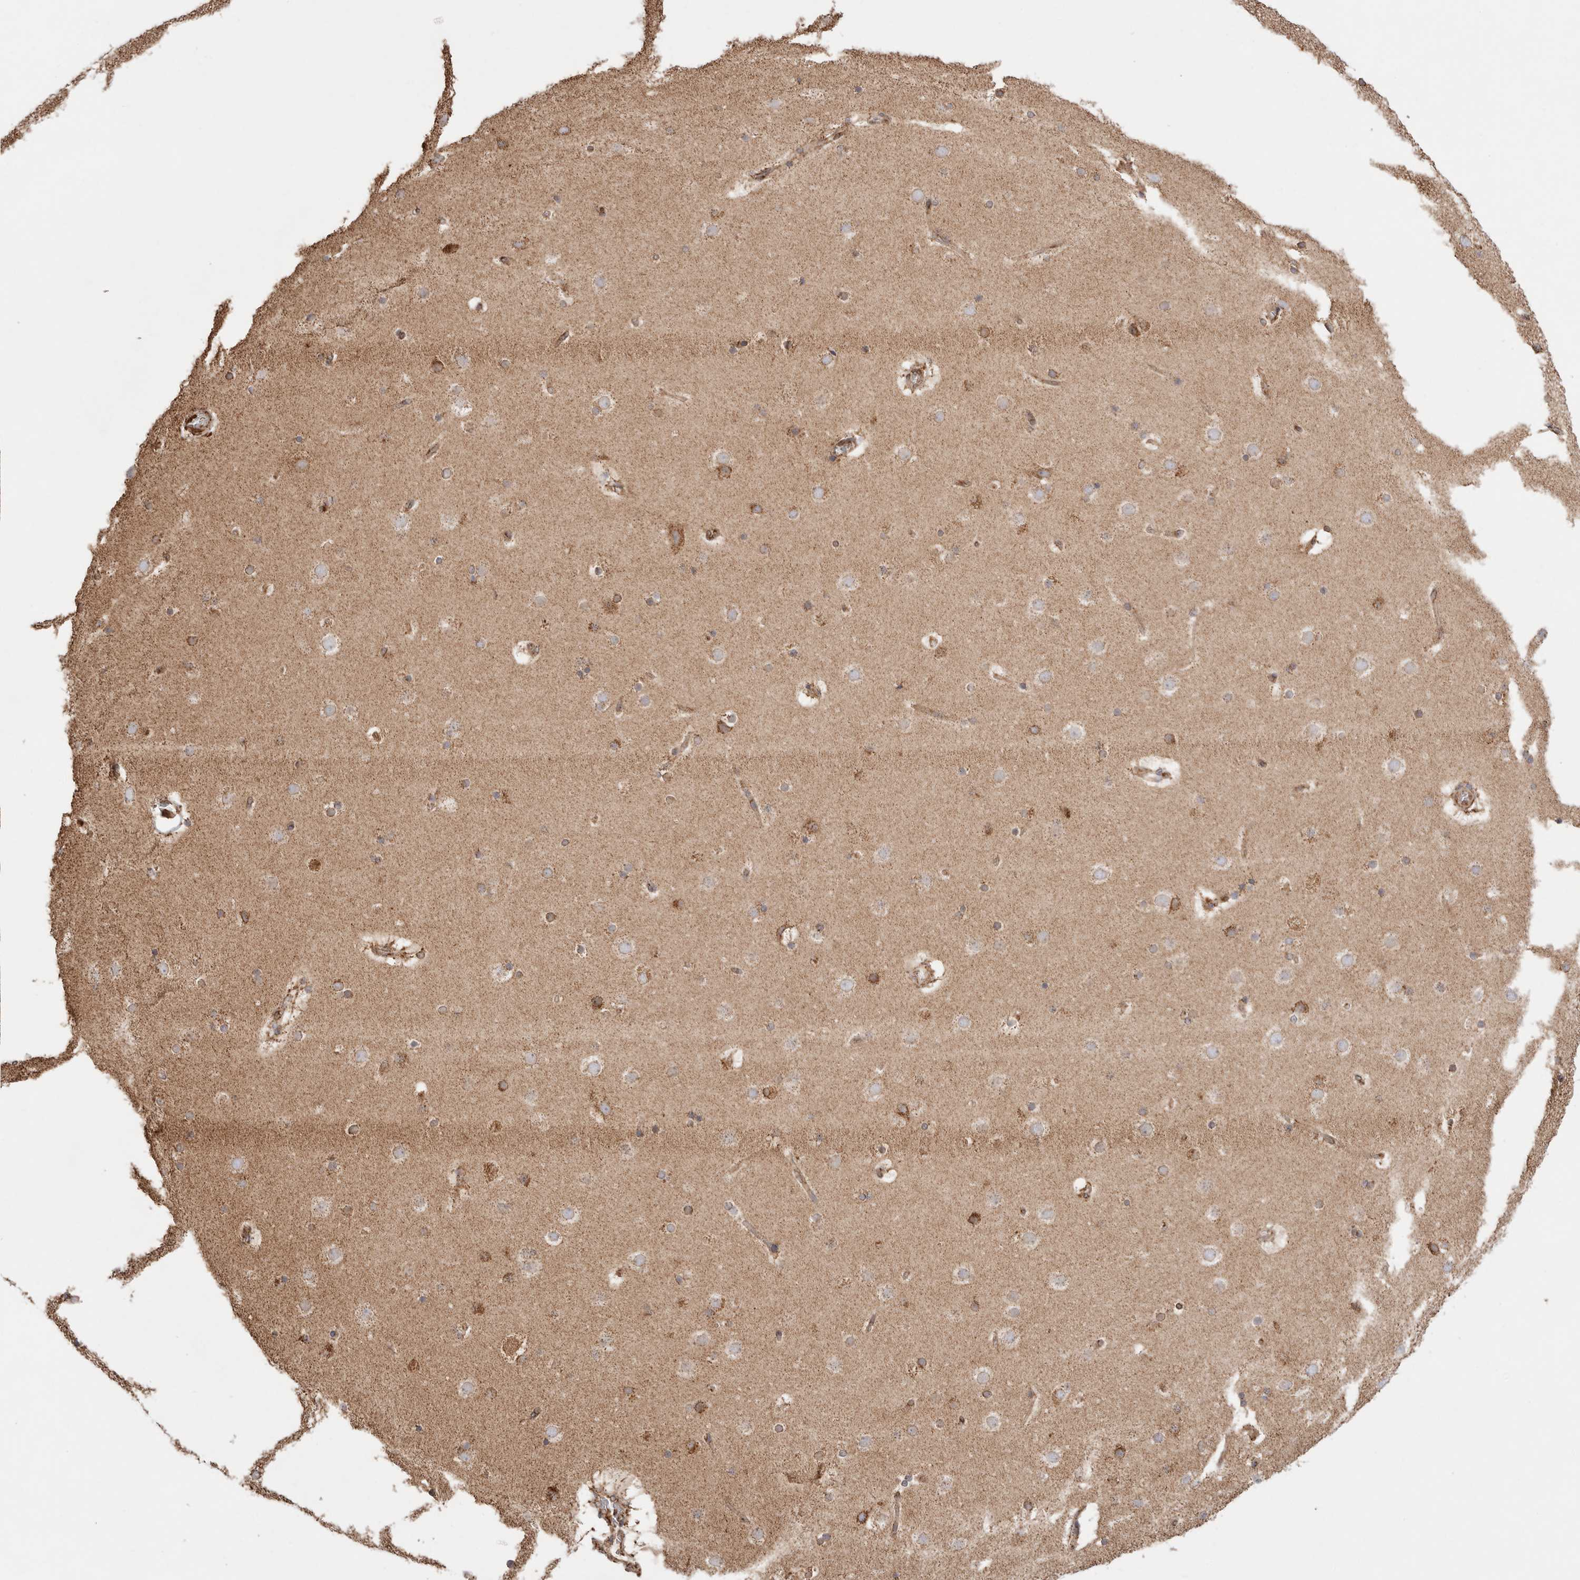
{"staining": {"intensity": "moderate", "quantity": ">75%", "location": "cytoplasmic/membranous"}, "tissue": "cerebral cortex", "cell_type": "Endothelial cells", "image_type": "normal", "snomed": [{"axis": "morphology", "description": "Normal tissue, NOS"}, {"axis": "topography", "description": "Cerebral cortex"}], "caption": "This is a photomicrograph of immunohistochemistry (IHC) staining of normal cerebral cortex, which shows moderate staining in the cytoplasmic/membranous of endothelial cells.", "gene": "TMPPE", "patient": {"sex": "male", "age": 57}}